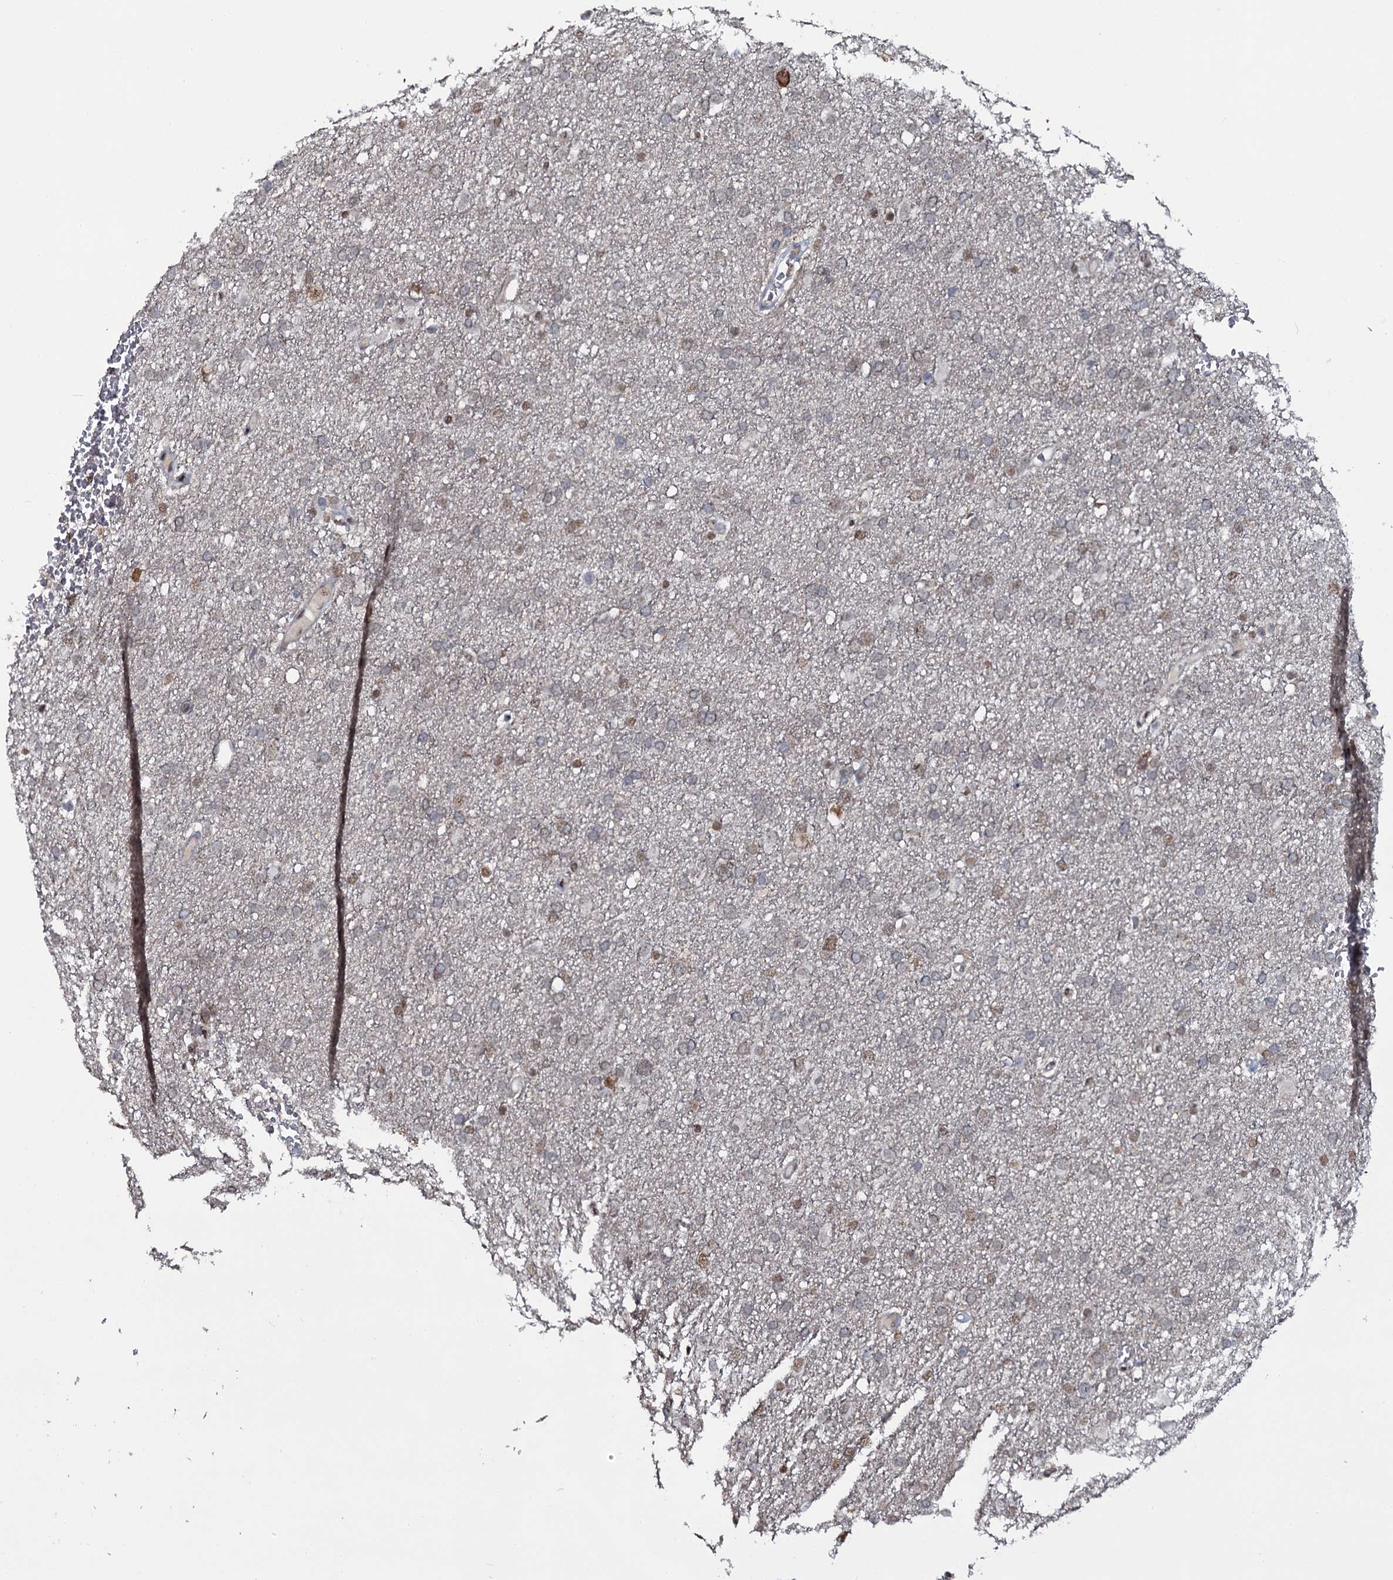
{"staining": {"intensity": "negative", "quantity": "none", "location": "none"}, "tissue": "glioma", "cell_type": "Tumor cells", "image_type": "cancer", "snomed": [{"axis": "morphology", "description": "Glioma, malignant, High grade"}, {"axis": "topography", "description": "Cerebral cortex"}], "caption": "Protein analysis of malignant glioma (high-grade) displays no significant staining in tumor cells.", "gene": "SH2D4B", "patient": {"sex": "female", "age": 36}}